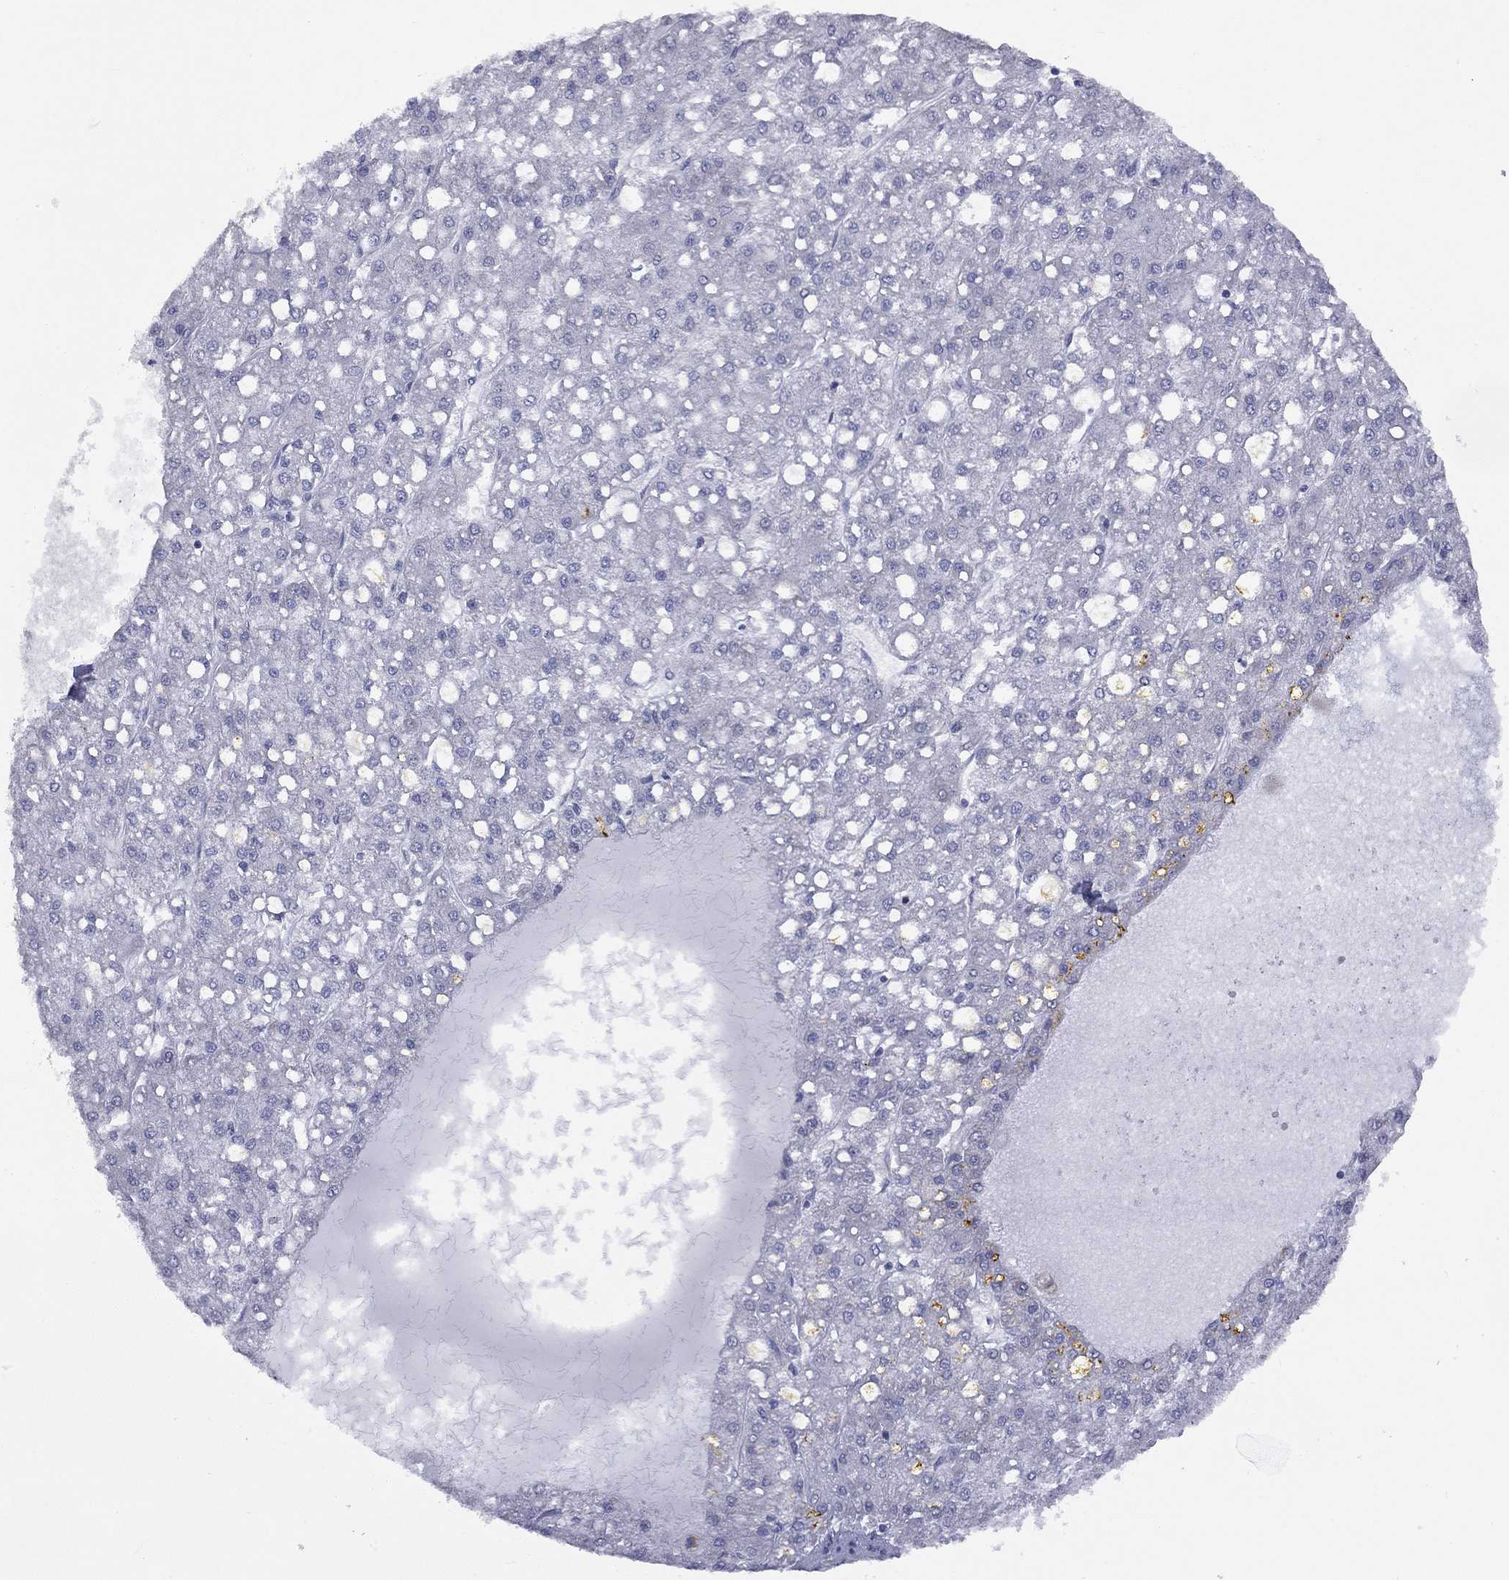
{"staining": {"intensity": "negative", "quantity": "none", "location": "none"}, "tissue": "liver cancer", "cell_type": "Tumor cells", "image_type": "cancer", "snomed": [{"axis": "morphology", "description": "Carcinoma, Hepatocellular, NOS"}, {"axis": "topography", "description": "Liver"}], "caption": "The photomicrograph exhibits no staining of tumor cells in liver cancer.", "gene": "NDUFB1", "patient": {"sex": "male", "age": 67}}